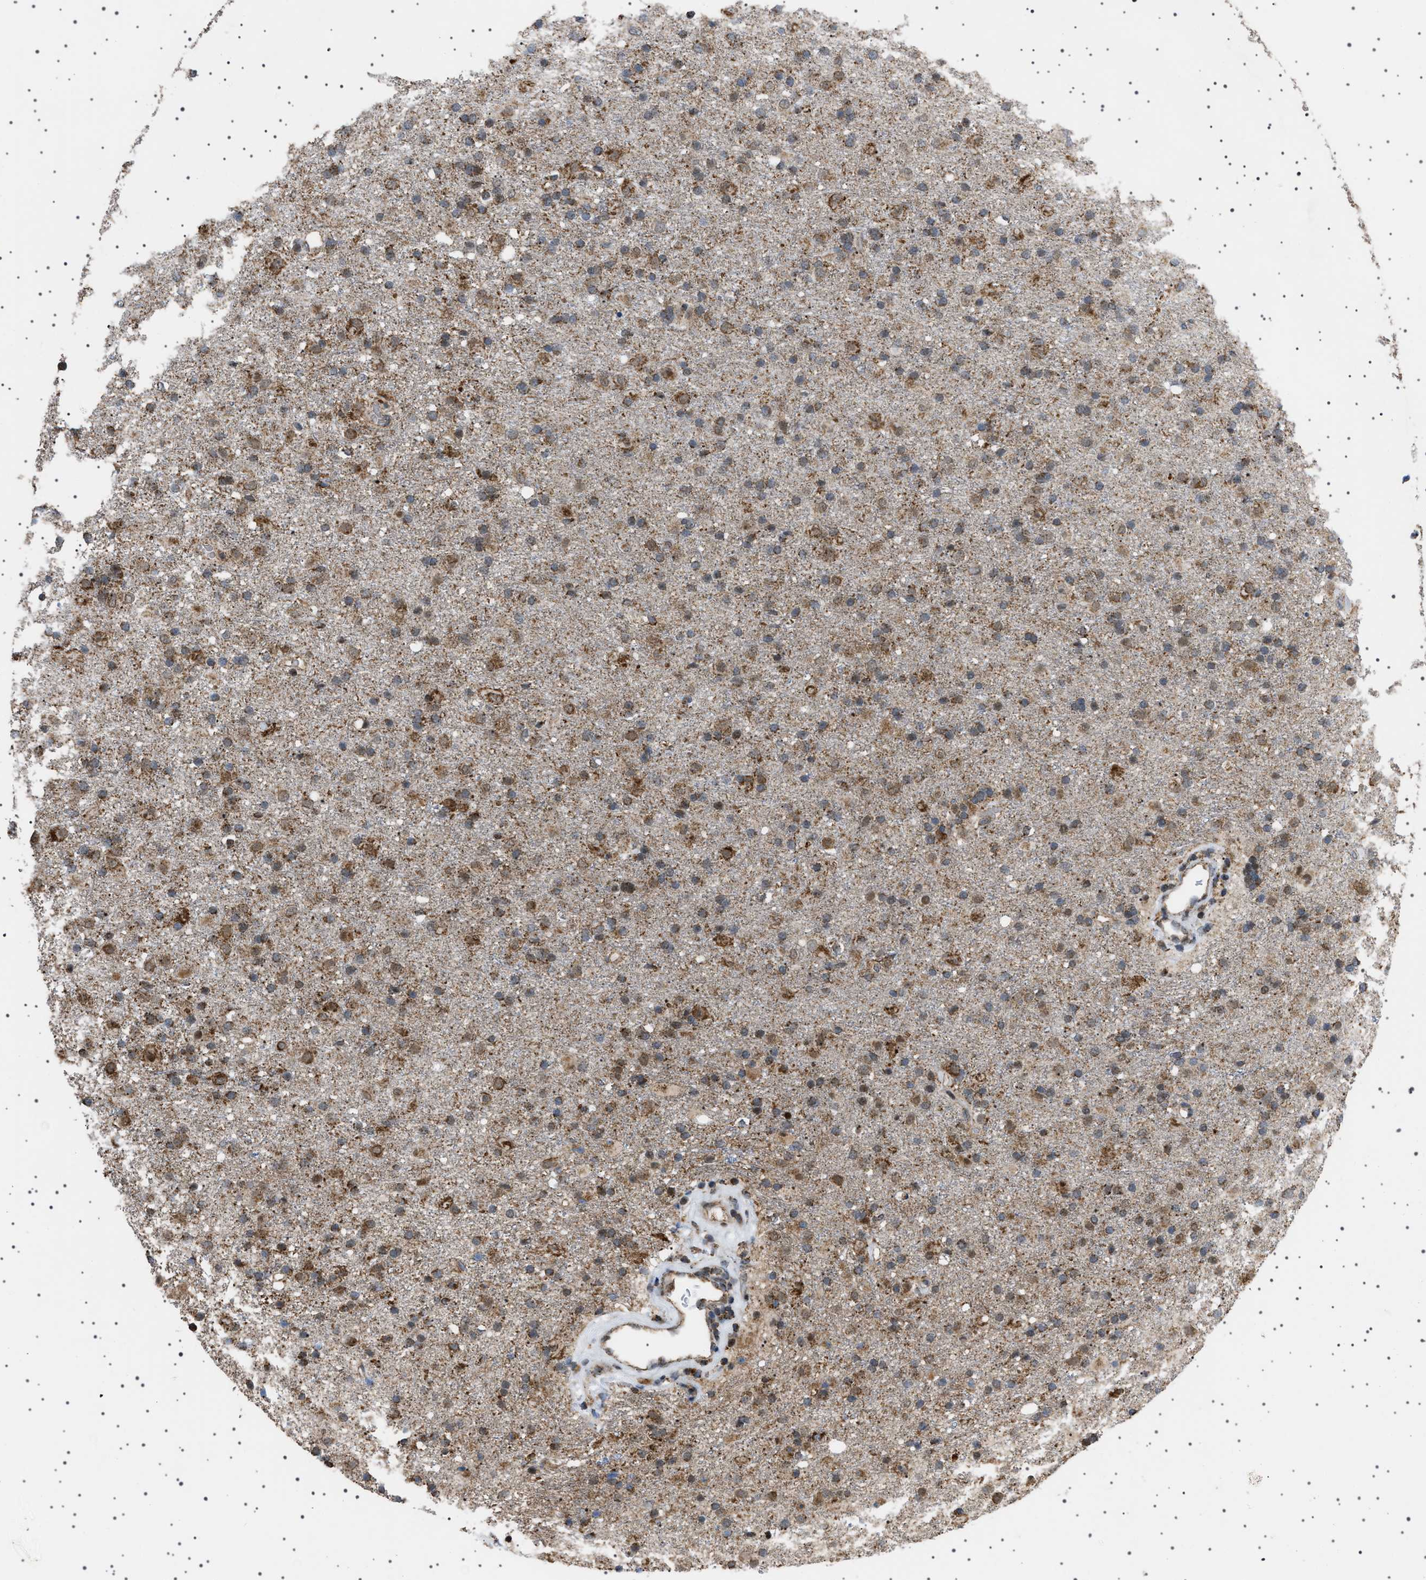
{"staining": {"intensity": "moderate", "quantity": "25%-75%", "location": "cytoplasmic/membranous"}, "tissue": "glioma", "cell_type": "Tumor cells", "image_type": "cancer", "snomed": [{"axis": "morphology", "description": "Glioma, malignant, Low grade"}, {"axis": "topography", "description": "Brain"}], "caption": "A brown stain labels moderate cytoplasmic/membranous staining of a protein in human malignant glioma (low-grade) tumor cells.", "gene": "MELK", "patient": {"sex": "male", "age": 65}}